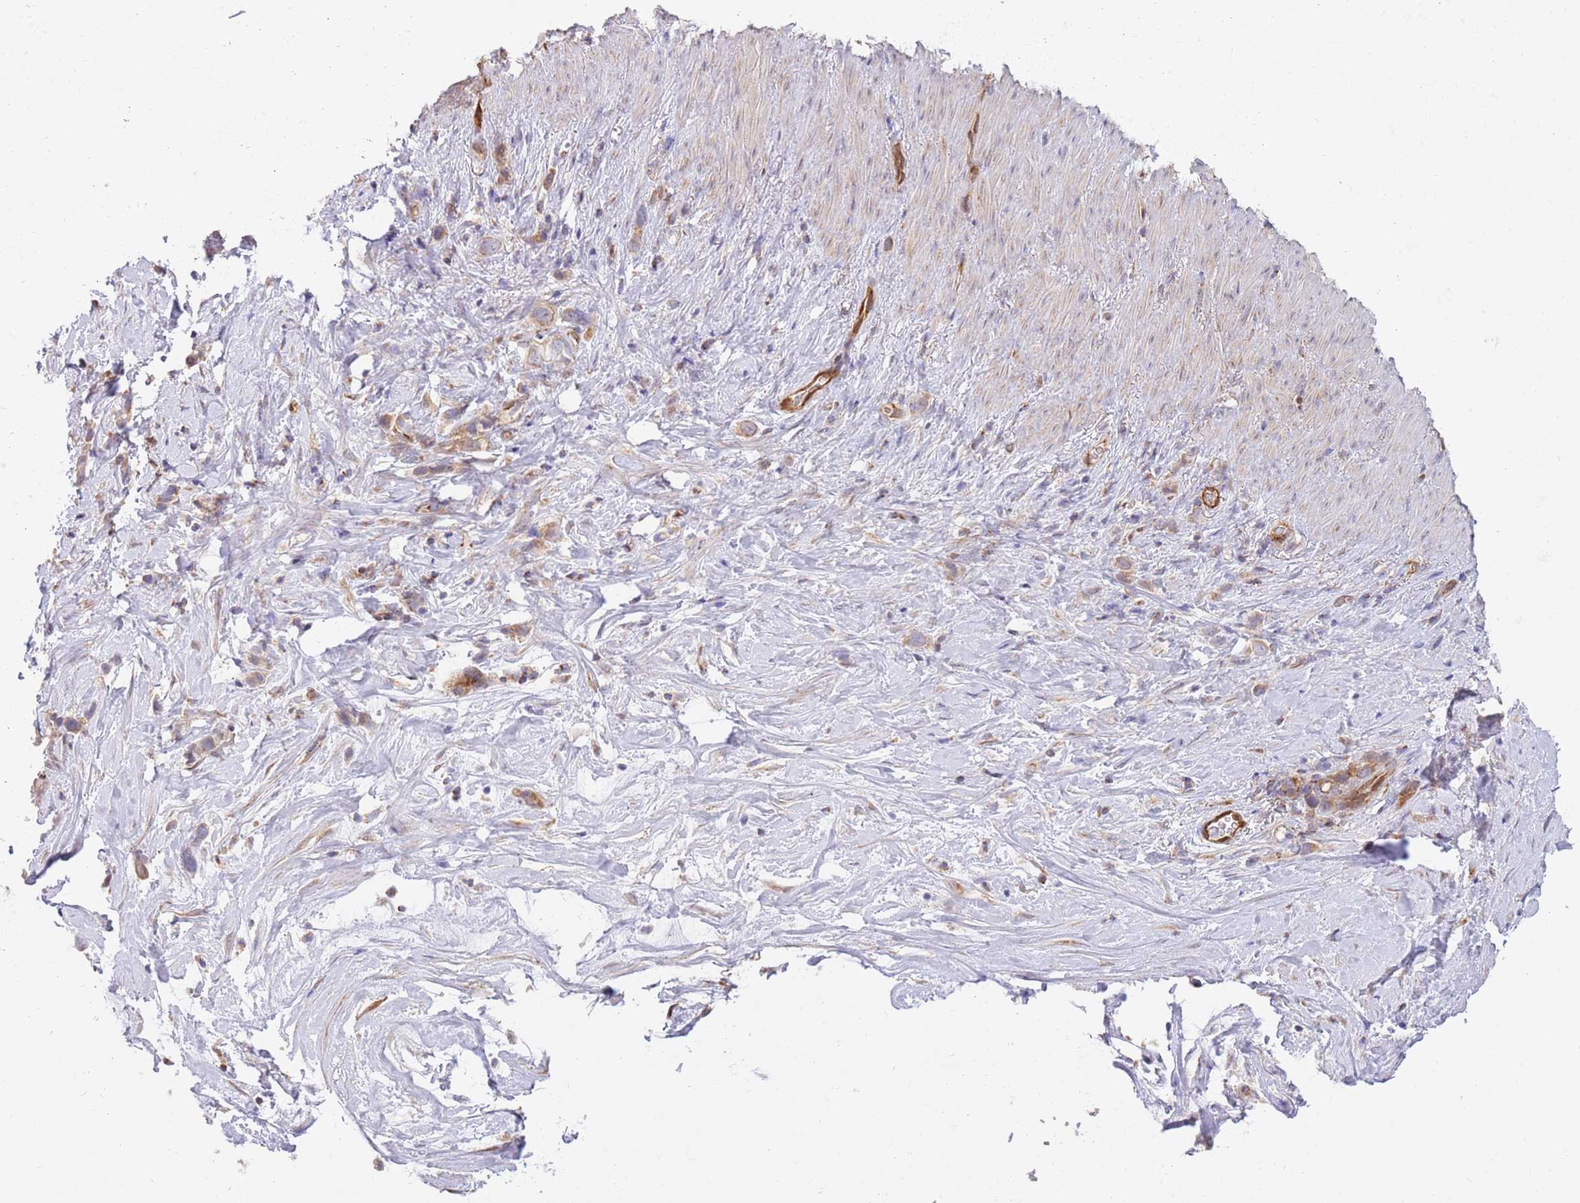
{"staining": {"intensity": "moderate", "quantity": ">75%", "location": "cytoplasmic/membranous"}, "tissue": "stomach cancer", "cell_type": "Tumor cells", "image_type": "cancer", "snomed": [{"axis": "morphology", "description": "Adenocarcinoma, NOS"}, {"axis": "topography", "description": "Stomach"}], "caption": "Moderate cytoplasmic/membranous protein staining is present in about >75% of tumor cells in adenocarcinoma (stomach). Using DAB (brown) and hematoxylin (blue) stains, captured at high magnification using brightfield microscopy.", "gene": "GUK1", "patient": {"sex": "female", "age": 65}}